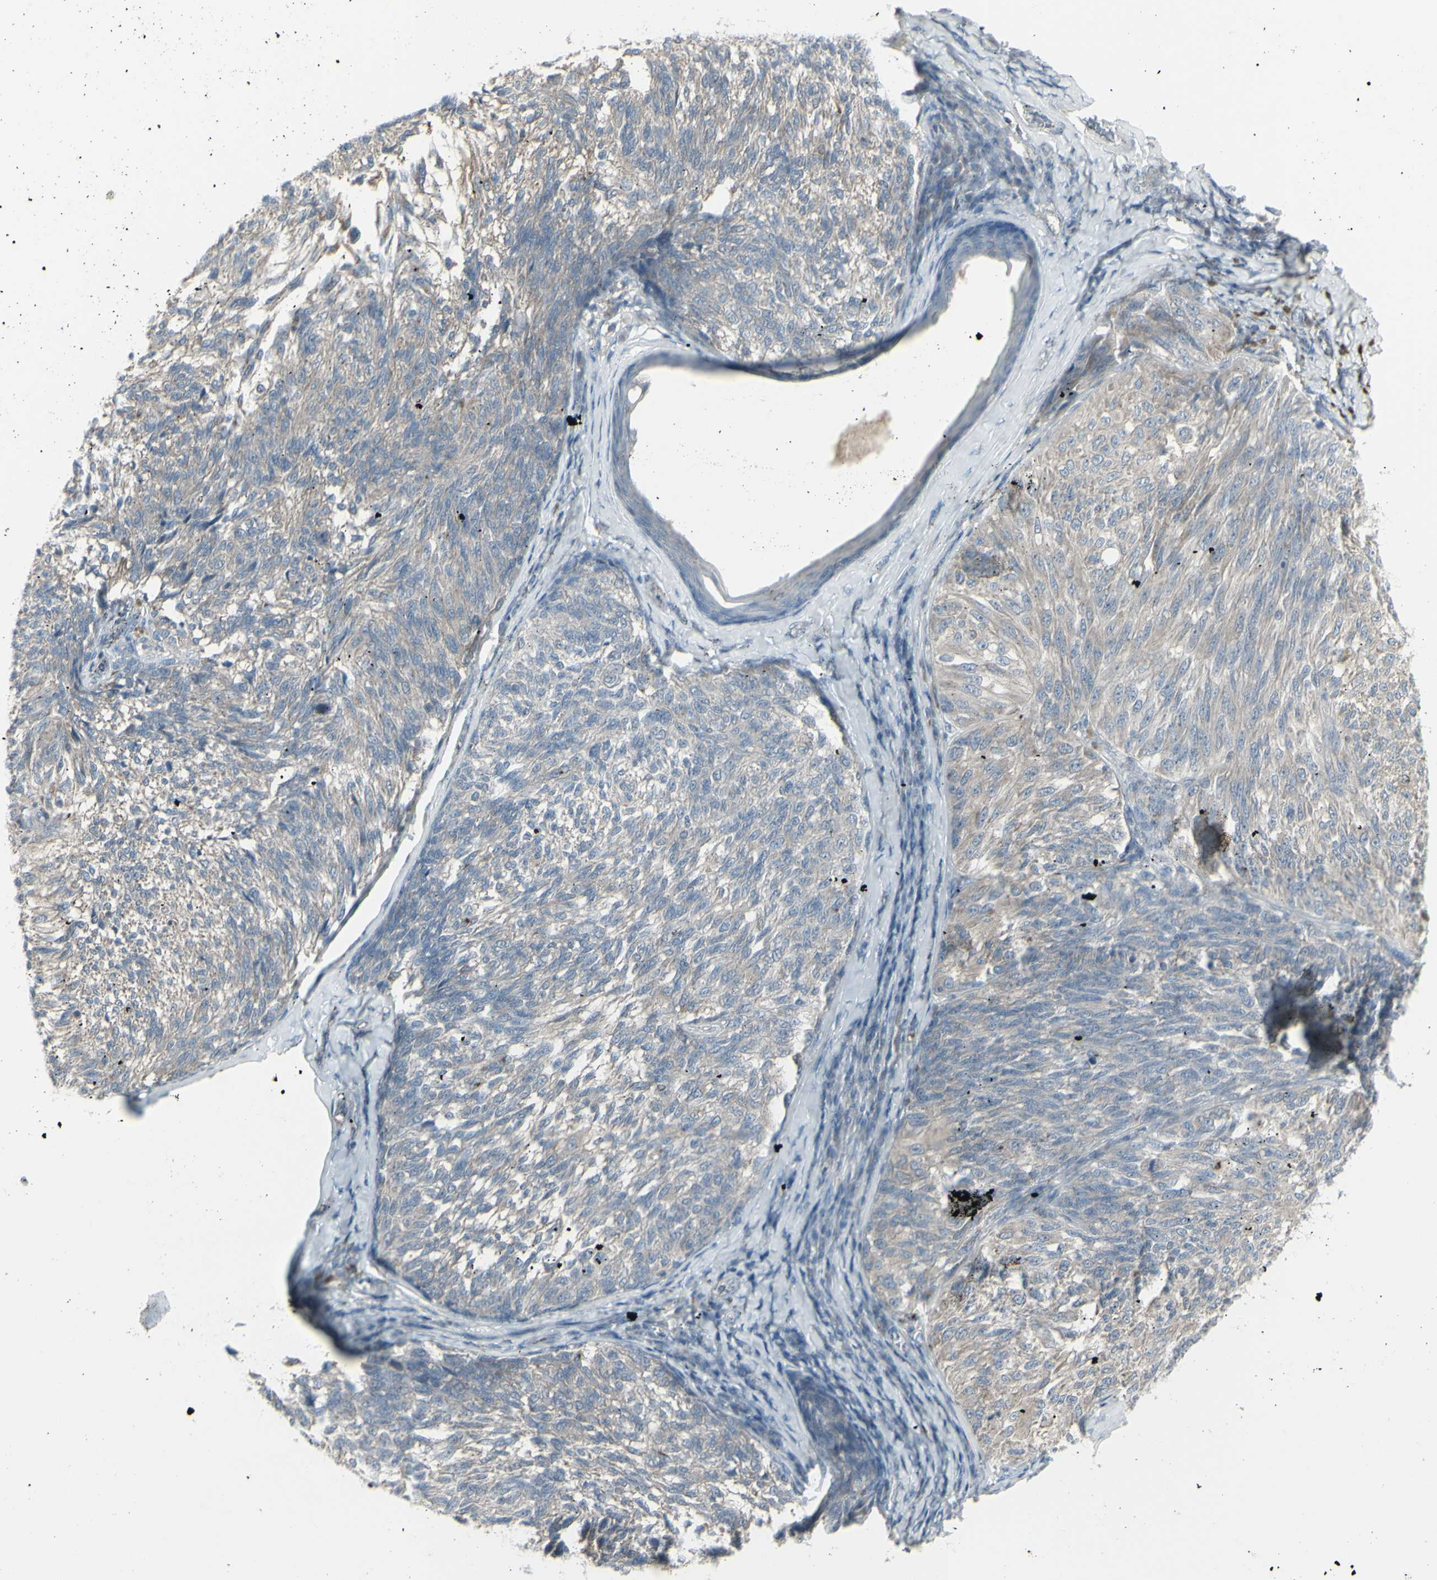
{"staining": {"intensity": "negative", "quantity": "none", "location": "none"}, "tissue": "melanoma", "cell_type": "Tumor cells", "image_type": "cancer", "snomed": [{"axis": "morphology", "description": "Malignant melanoma, NOS"}, {"axis": "topography", "description": "Skin"}], "caption": "A high-resolution histopathology image shows immunohistochemistry staining of malignant melanoma, which displays no significant expression in tumor cells. (Stains: DAB immunohistochemistry with hematoxylin counter stain, Microscopy: brightfield microscopy at high magnification).", "gene": "GALNT6", "patient": {"sex": "female", "age": 73}}